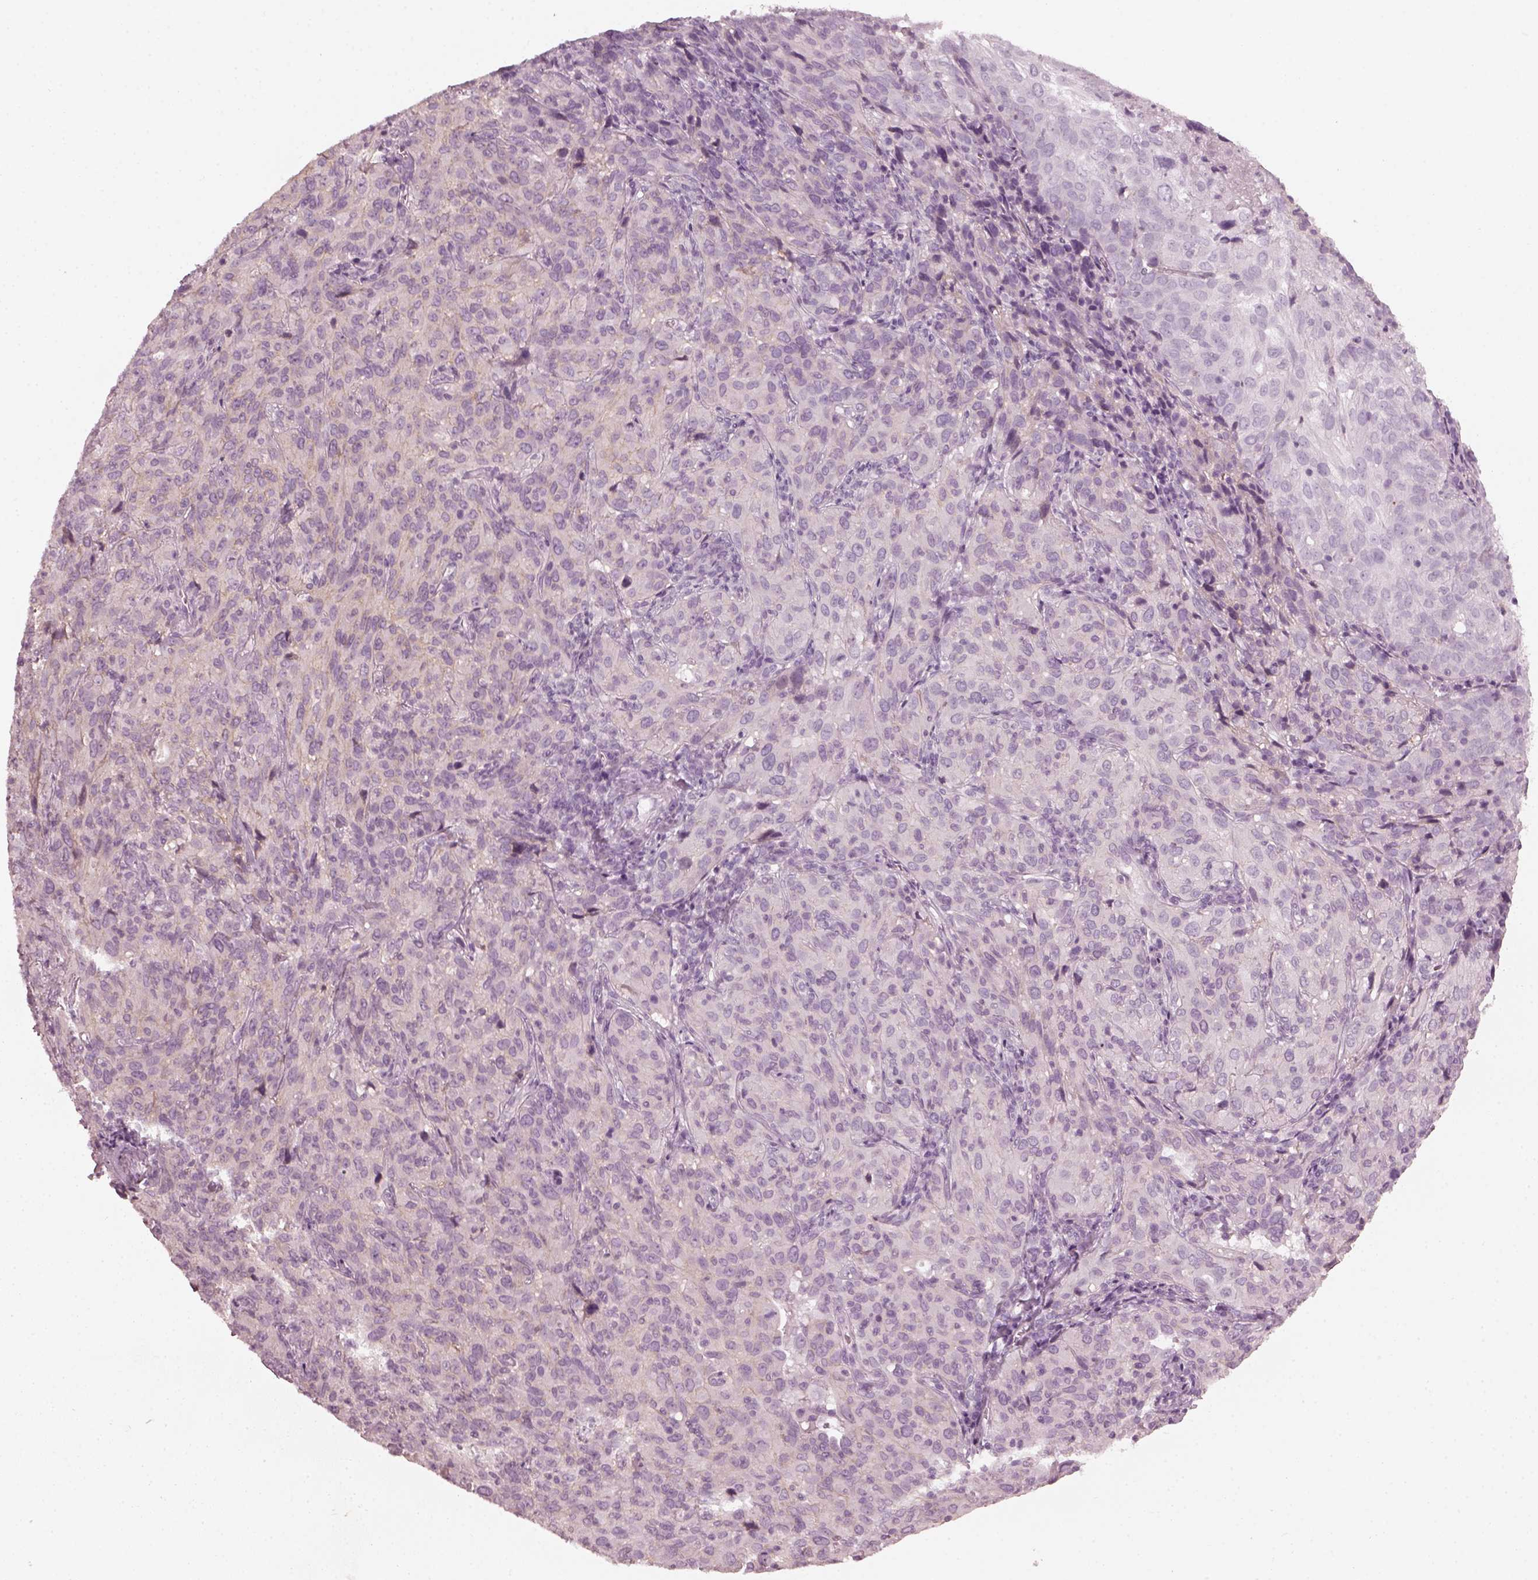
{"staining": {"intensity": "negative", "quantity": "none", "location": "none"}, "tissue": "cervical cancer", "cell_type": "Tumor cells", "image_type": "cancer", "snomed": [{"axis": "morphology", "description": "Squamous cell carcinoma, NOS"}, {"axis": "topography", "description": "Cervix"}], "caption": "Tumor cells show no significant expression in cervical cancer (squamous cell carcinoma). (IHC, brightfield microscopy, high magnification).", "gene": "CRYBA2", "patient": {"sex": "female", "age": 51}}